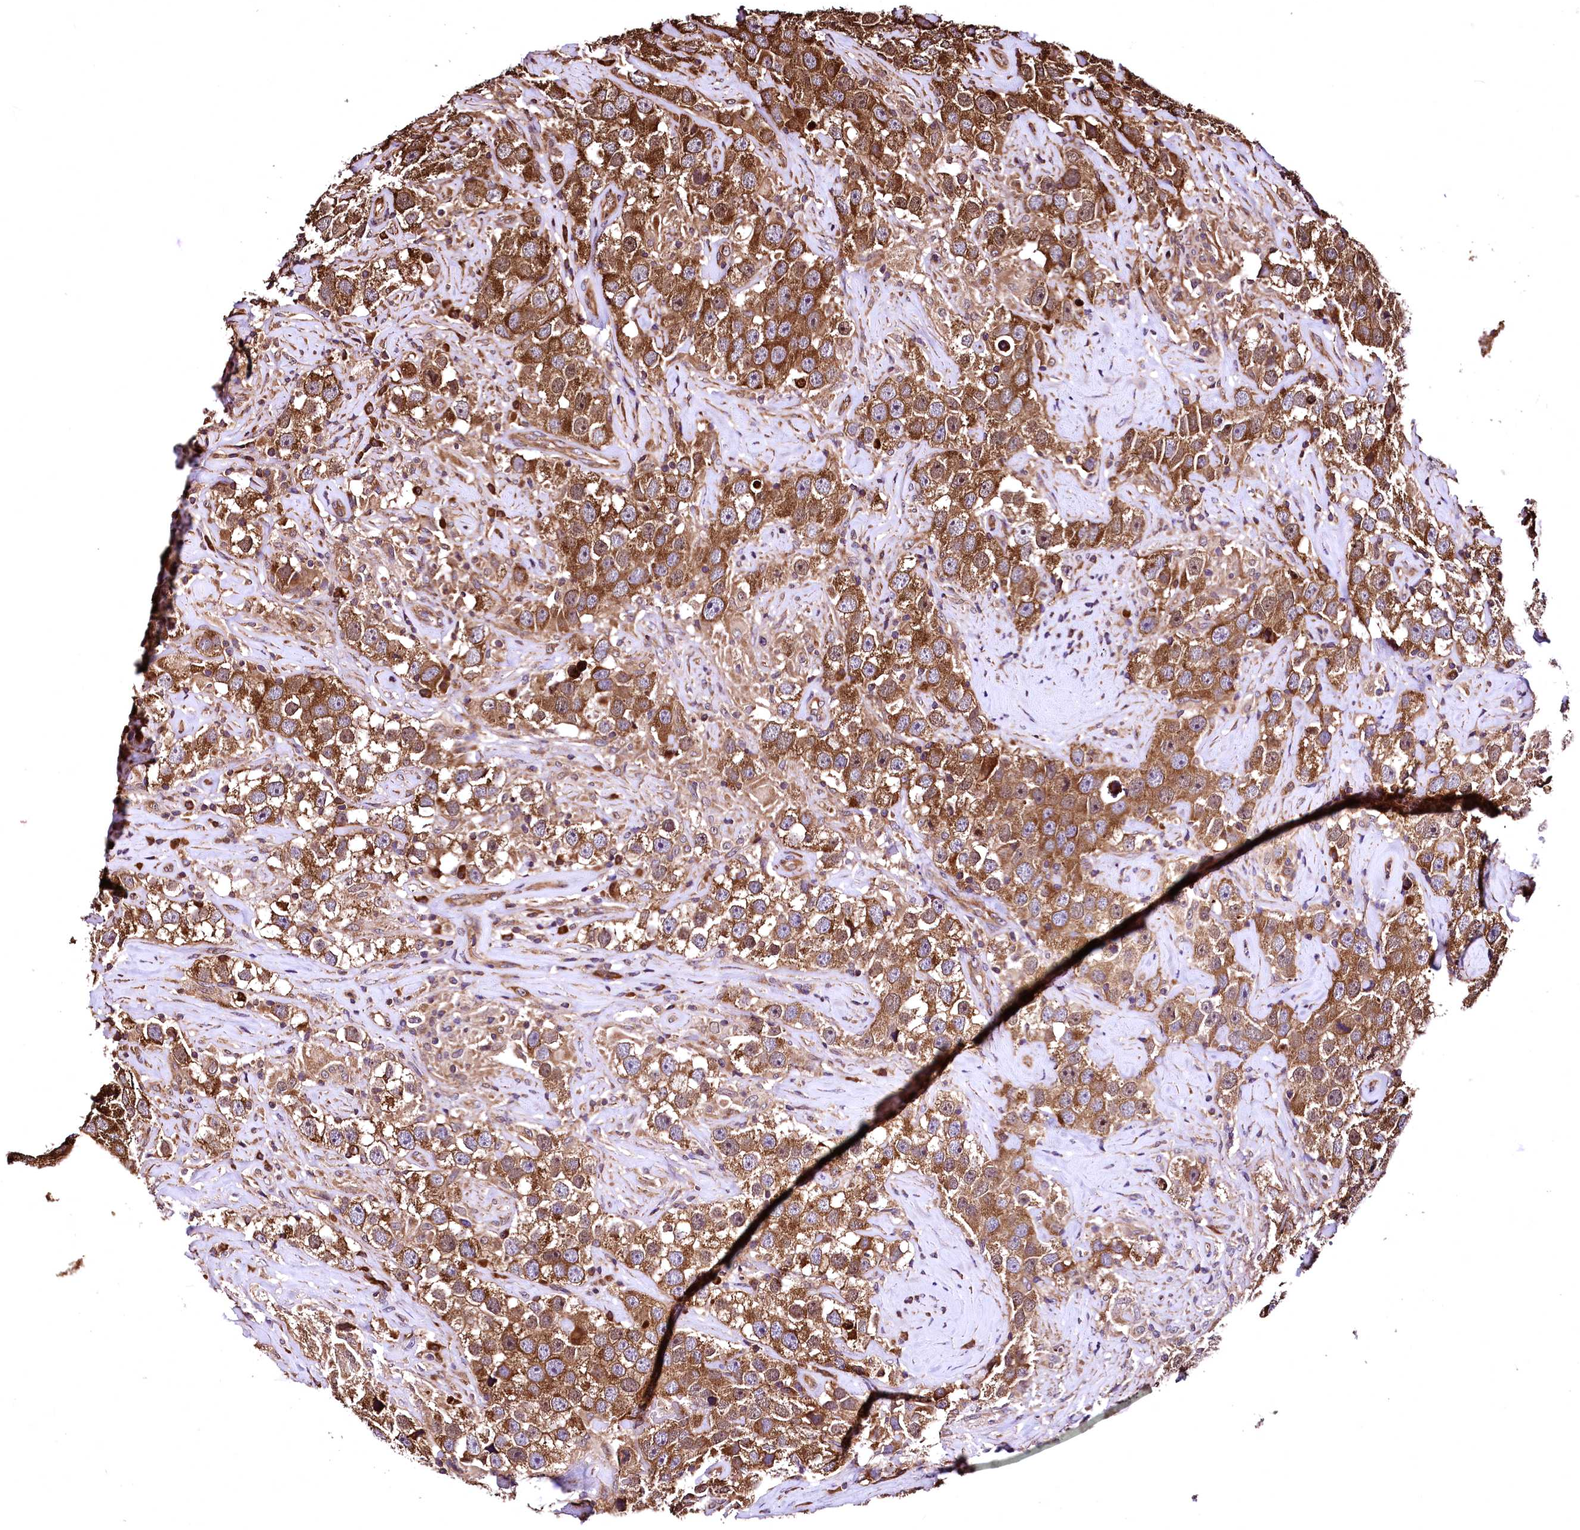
{"staining": {"intensity": "strong", "quantity": ">75%", "location": "cytoplasmic/membranous"}, "tissue": "testis cancer", "cell_type": "Tumor cells", "image_type": "cancer", "snomed": [{"axis": "morphology", "description": "Seminoma, NOS"}, {"axis": "topography", "description": "Testis"}], "caption": "The micrograph reveals staining of testis seminoma, revealing strong cytoplasmic/membranous protein staining (brown color) within tumor cells. Nuclei are stained in blue.", "gene": "LRSAM1", "patient": {"sex": "male", "age": 49}}